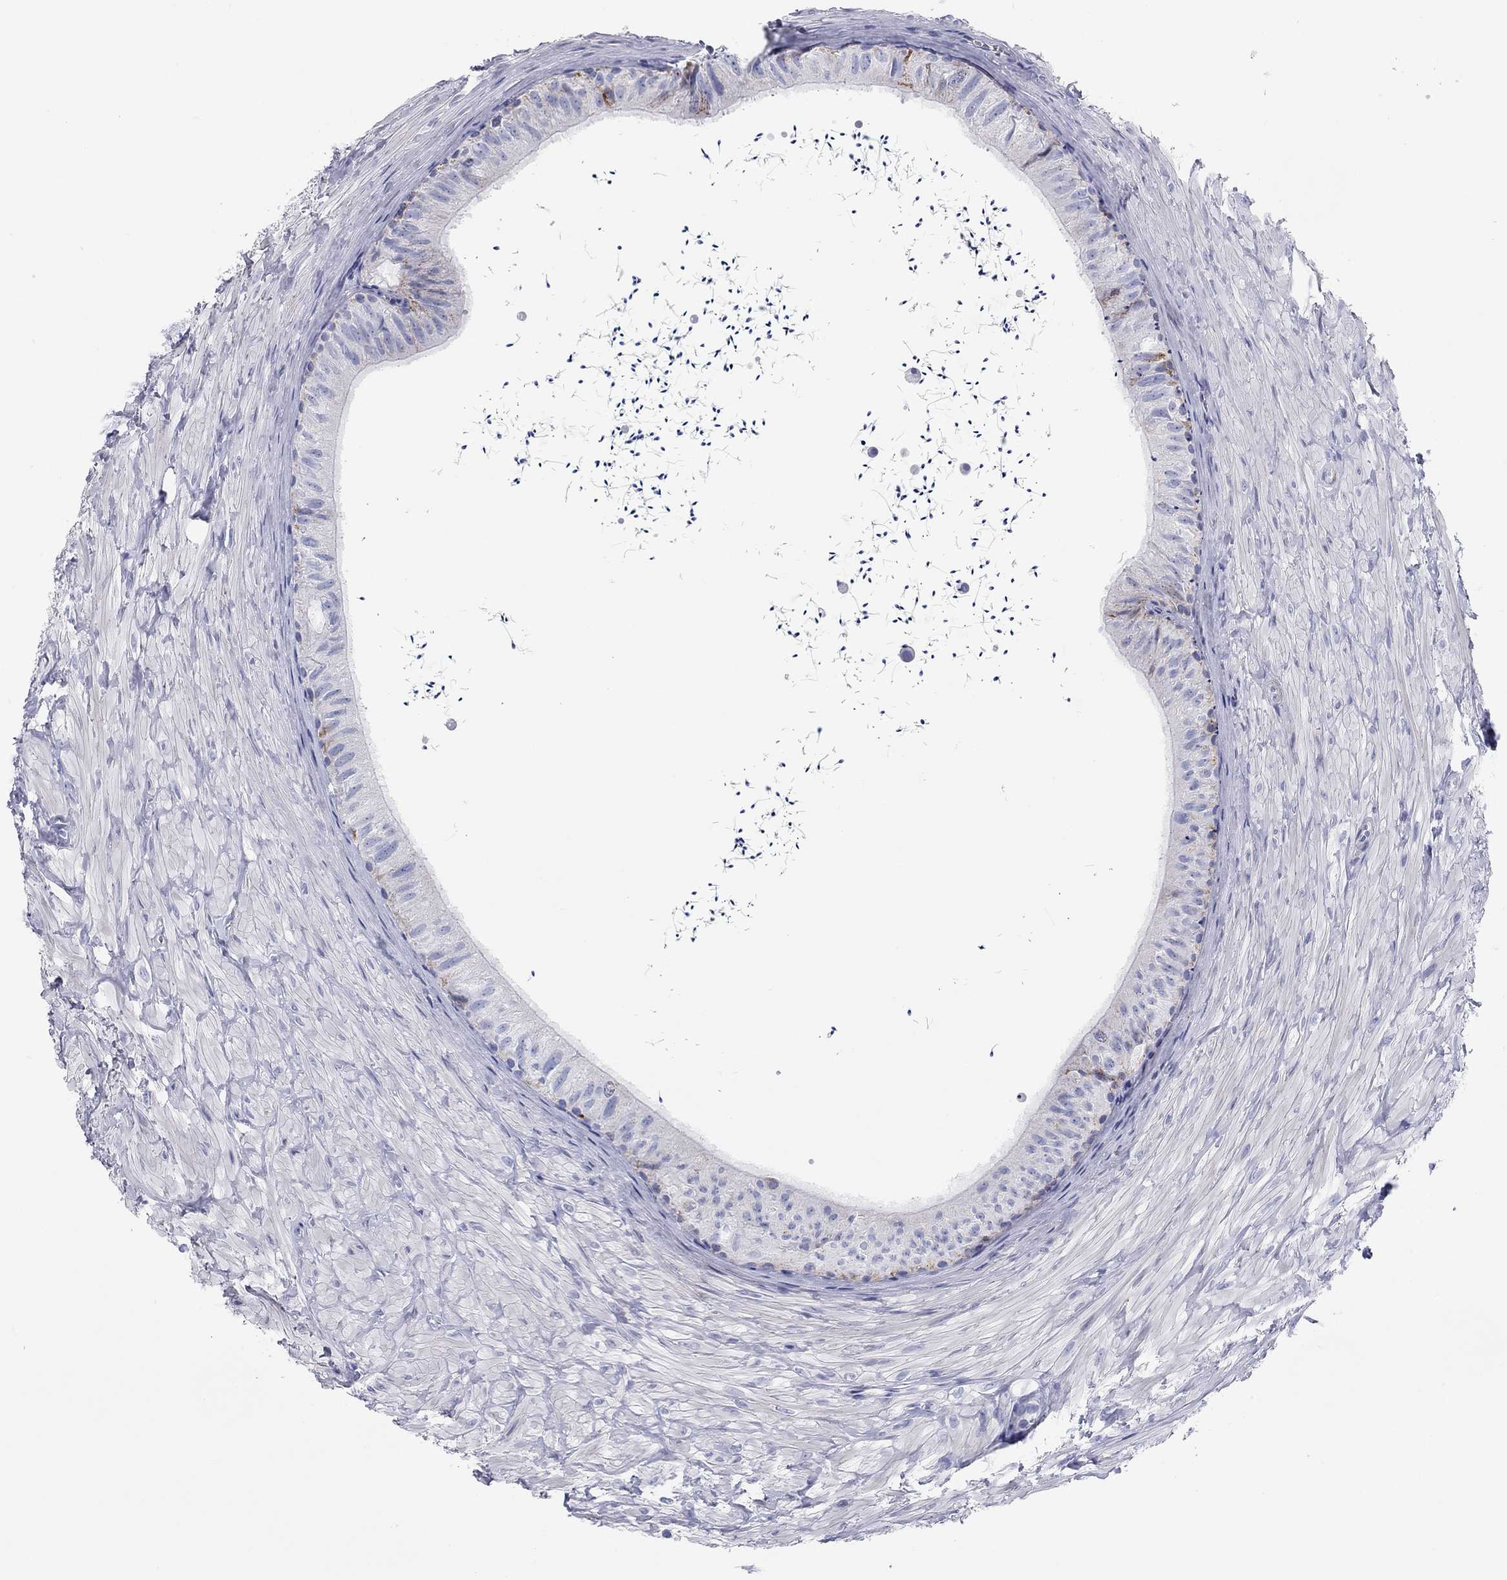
{"staining": {"intensity": "moderate", "quantity": "<25%", "location": "cytoplasmic/membranous"}, "tissue": "epididymis", "cell_type": "Glandular cells", "image_type": "normal", "snomed": [{"axis": "morphology", "description": "Normal tissue, NOS"}, {"axis": "topography", "description": "Epididymis"}], "caption": "Epididymis stained with a brown dye demonstrates moderate cytoplasmic/membranous positive staining in approximately <25% of glandular cells.", "gene": "CHI3L2", "patient": {"sex": "male", "age": 32}}